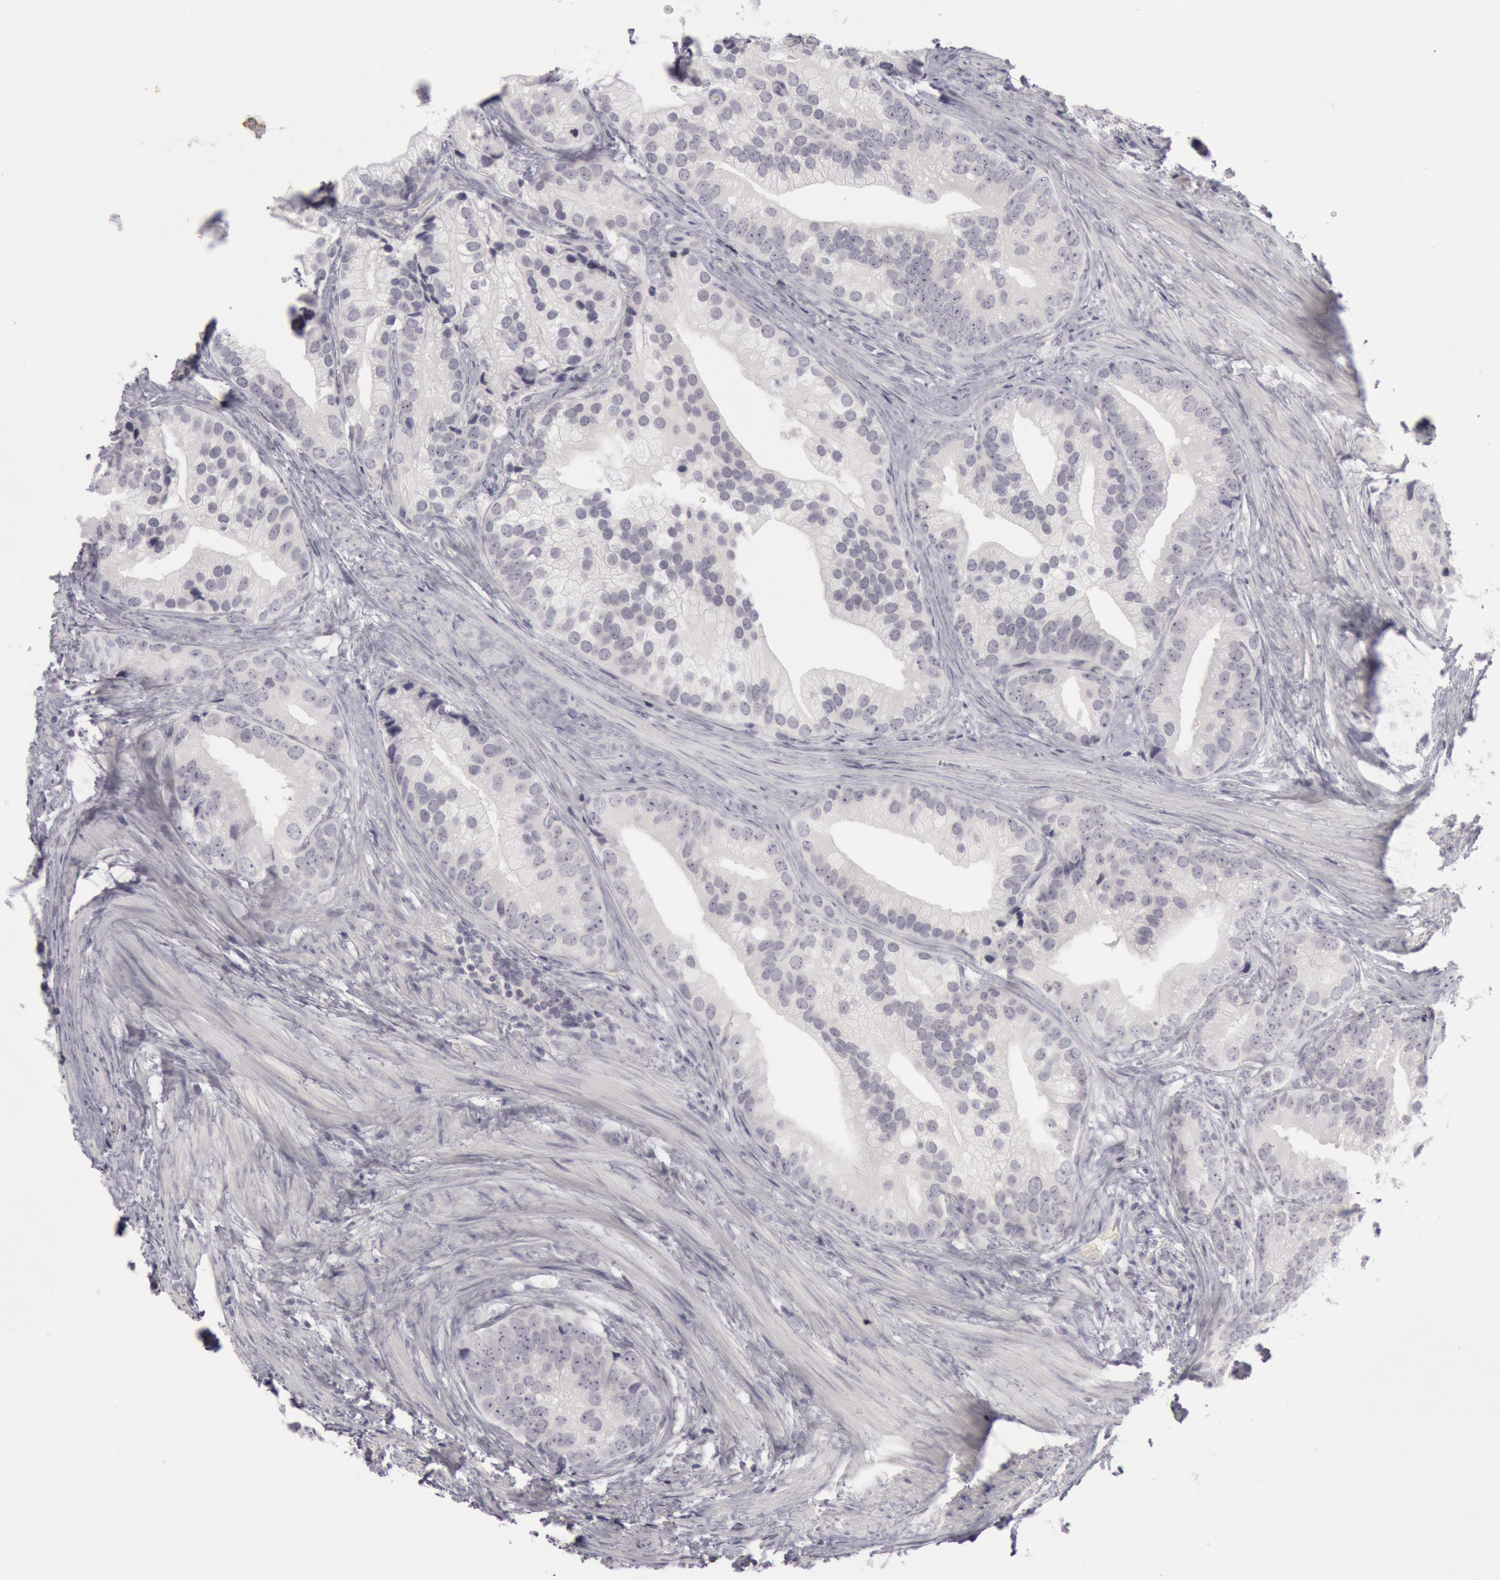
{"staining": {"intensity": "negative", "quantity": "none", "location": "none"}, "tissue": "prostate cancer", "cell_type": "Tumor cells", "image_type": "cancer", "snomed": [{"axis": "morphology", "description": "Adenocarcinoma, Low grade"}, {"axis": "topography", "description": "Prostate"}], "caption": "An image of prostate cancer (low-grade adenocarcinoma) stained for a protein exhibits no brown staining in tumor cells.", "gene": "KRT16", "patient": {"sex": "male", "age": 71}}